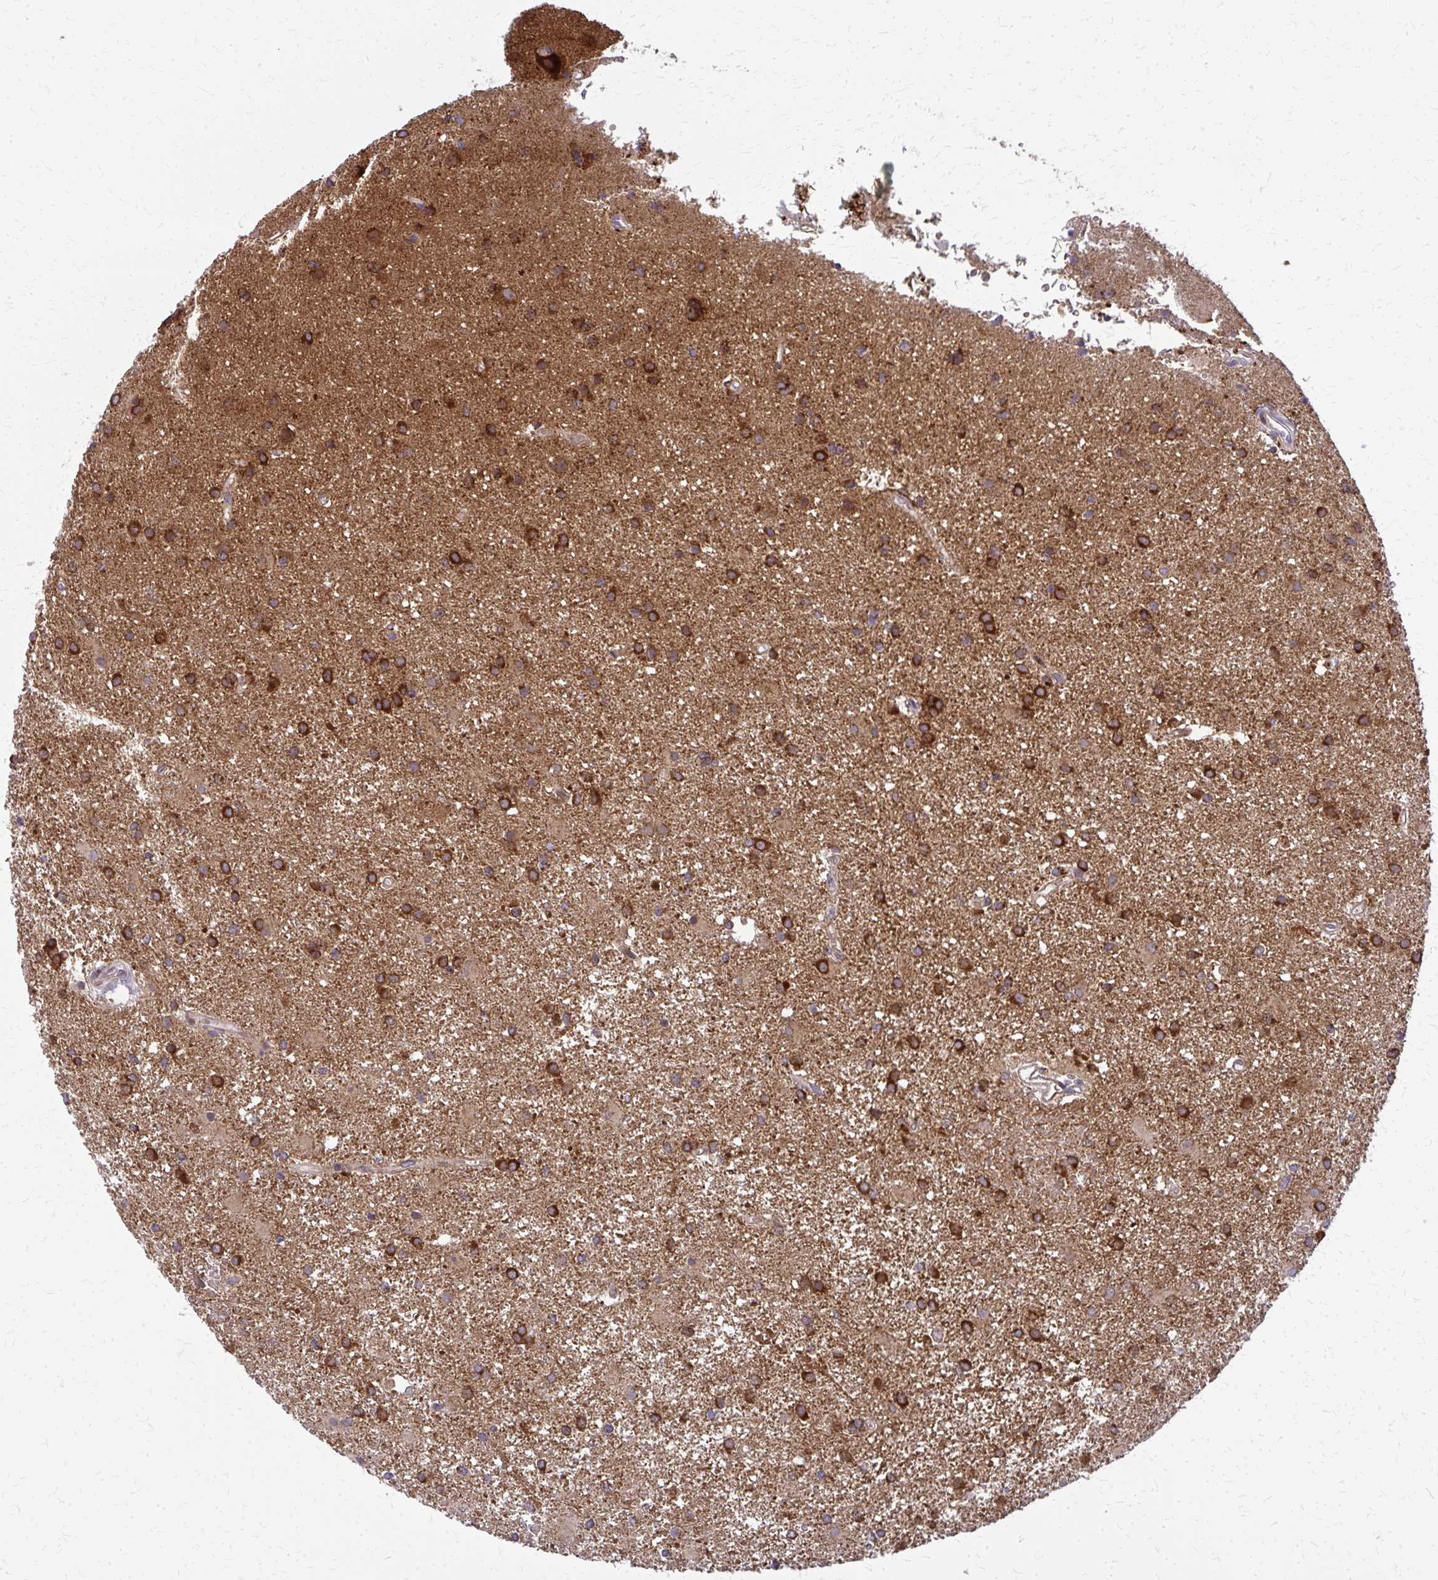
{"staining": {"intensity": "moderate", "quantity": ">75%", "location": "cytoplasmic/membranous"}, "tissue": "glioma", "cell_type": "Tumor cells", "image_type": "cancer", "snomed": [{"axis": "morphology", "description": "Glioma, malignant, High grade"}, {"axis": "topography", "description": "Brain"}], "caption": "DAB (3,3'-diaminobenzidine) immunohistochemical staining of glioma displays moderate cytoplasmic/membranous protein staining in approximately >75% of tumor cells. Nuclei are stained in blue.", "gene": "MCCC1", "patient": {"sex": "male", "age": 55}}